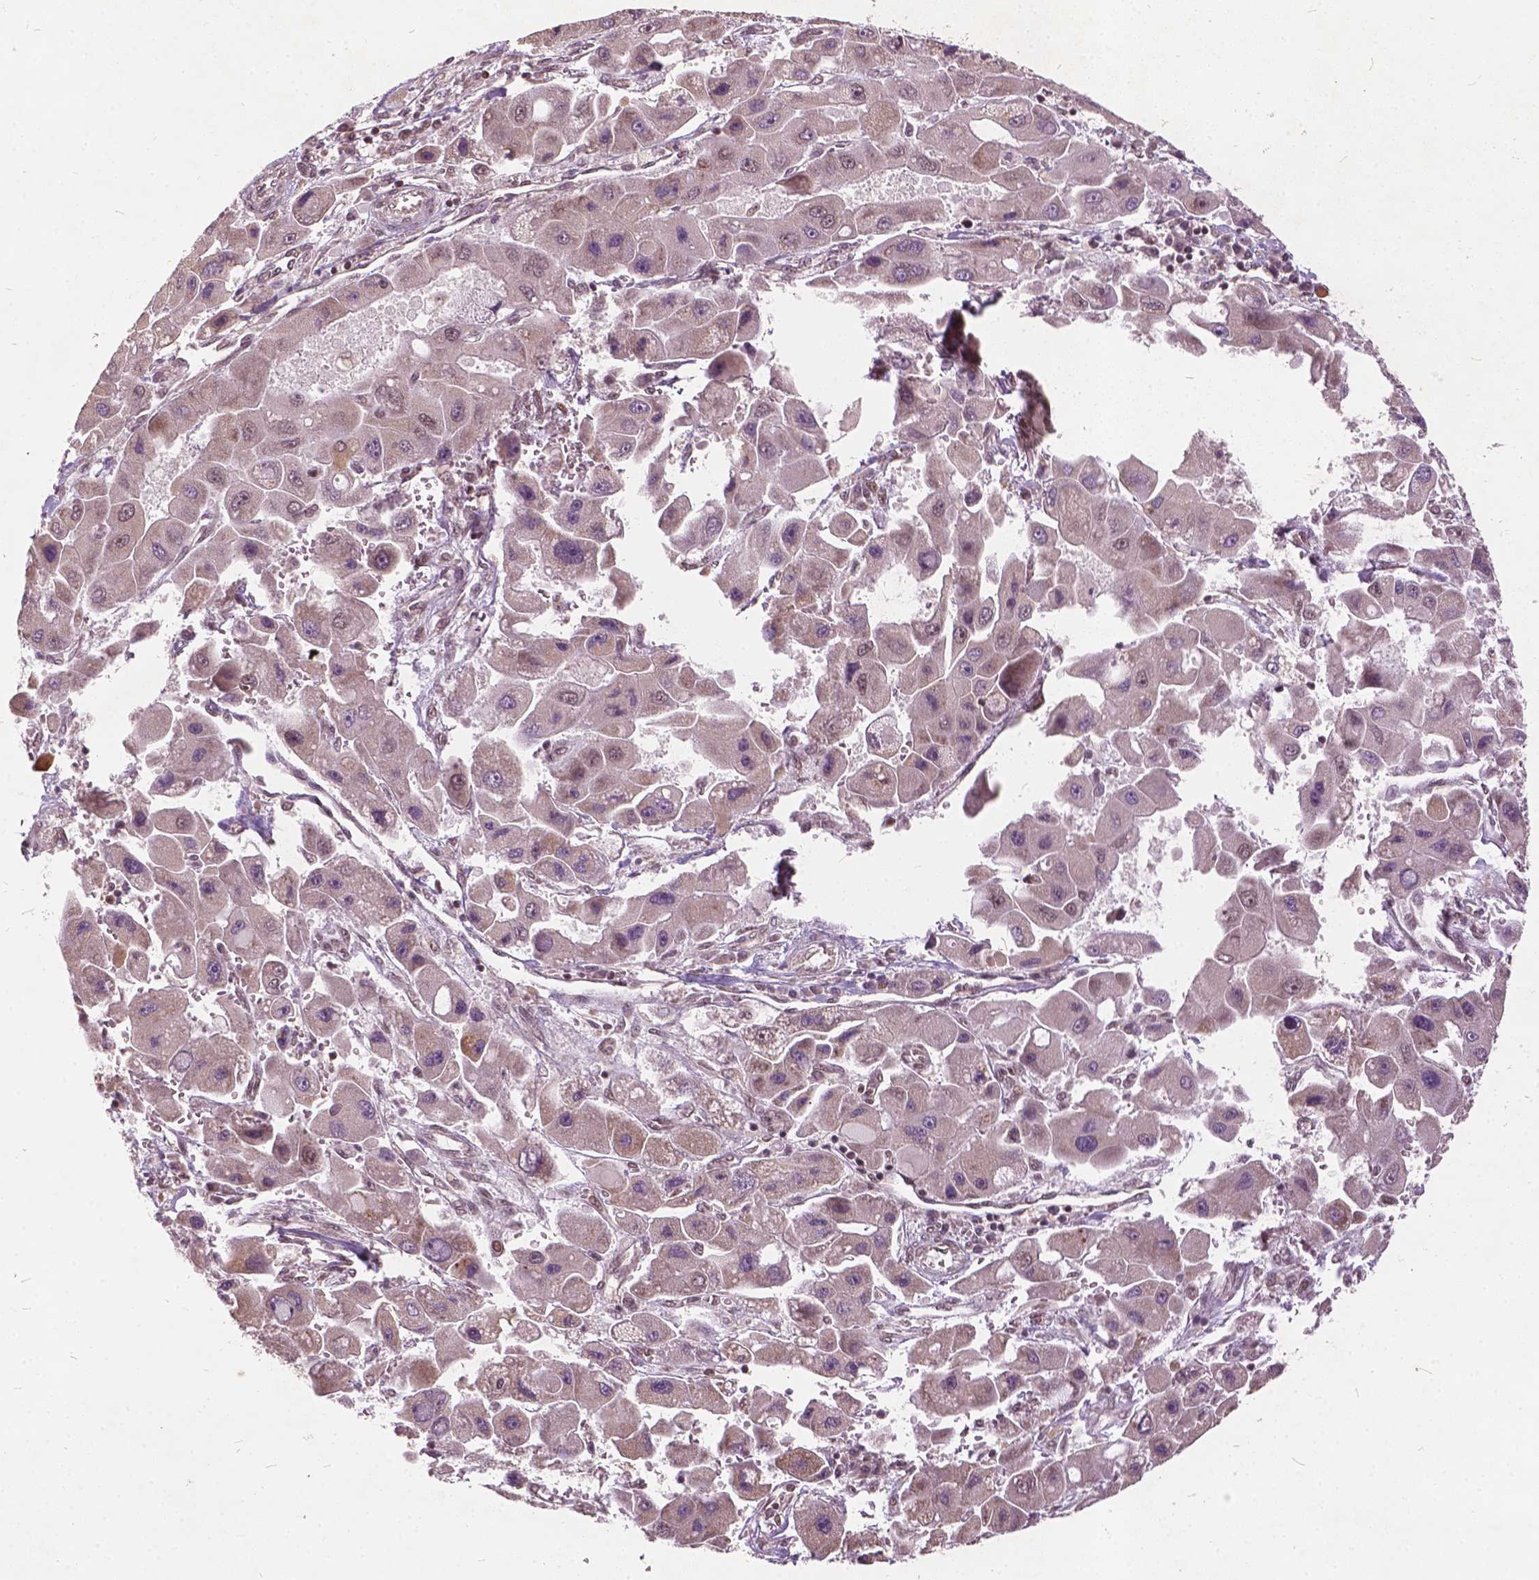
{"staining": {"intensity": "weak", "quantity": "<25%", "location": "cytoplasmic/membranous,nuclear"}, "tissue": "liver cancer", "cell_type": "Tumor cells", "image_type": "cancer", "snomed": [{"axis": "morphology", "description": "Carcinoma, Hepatocellular, NOS"}, {"axis": "topography", "description": "Liver"}], "caption": "Liver hepatocellular carcinoma was stained to show a protein in brown. There is no significant expression in tumor cells.", "gene": "GPS2", "patient": {"sex": "male", "age": 24}}